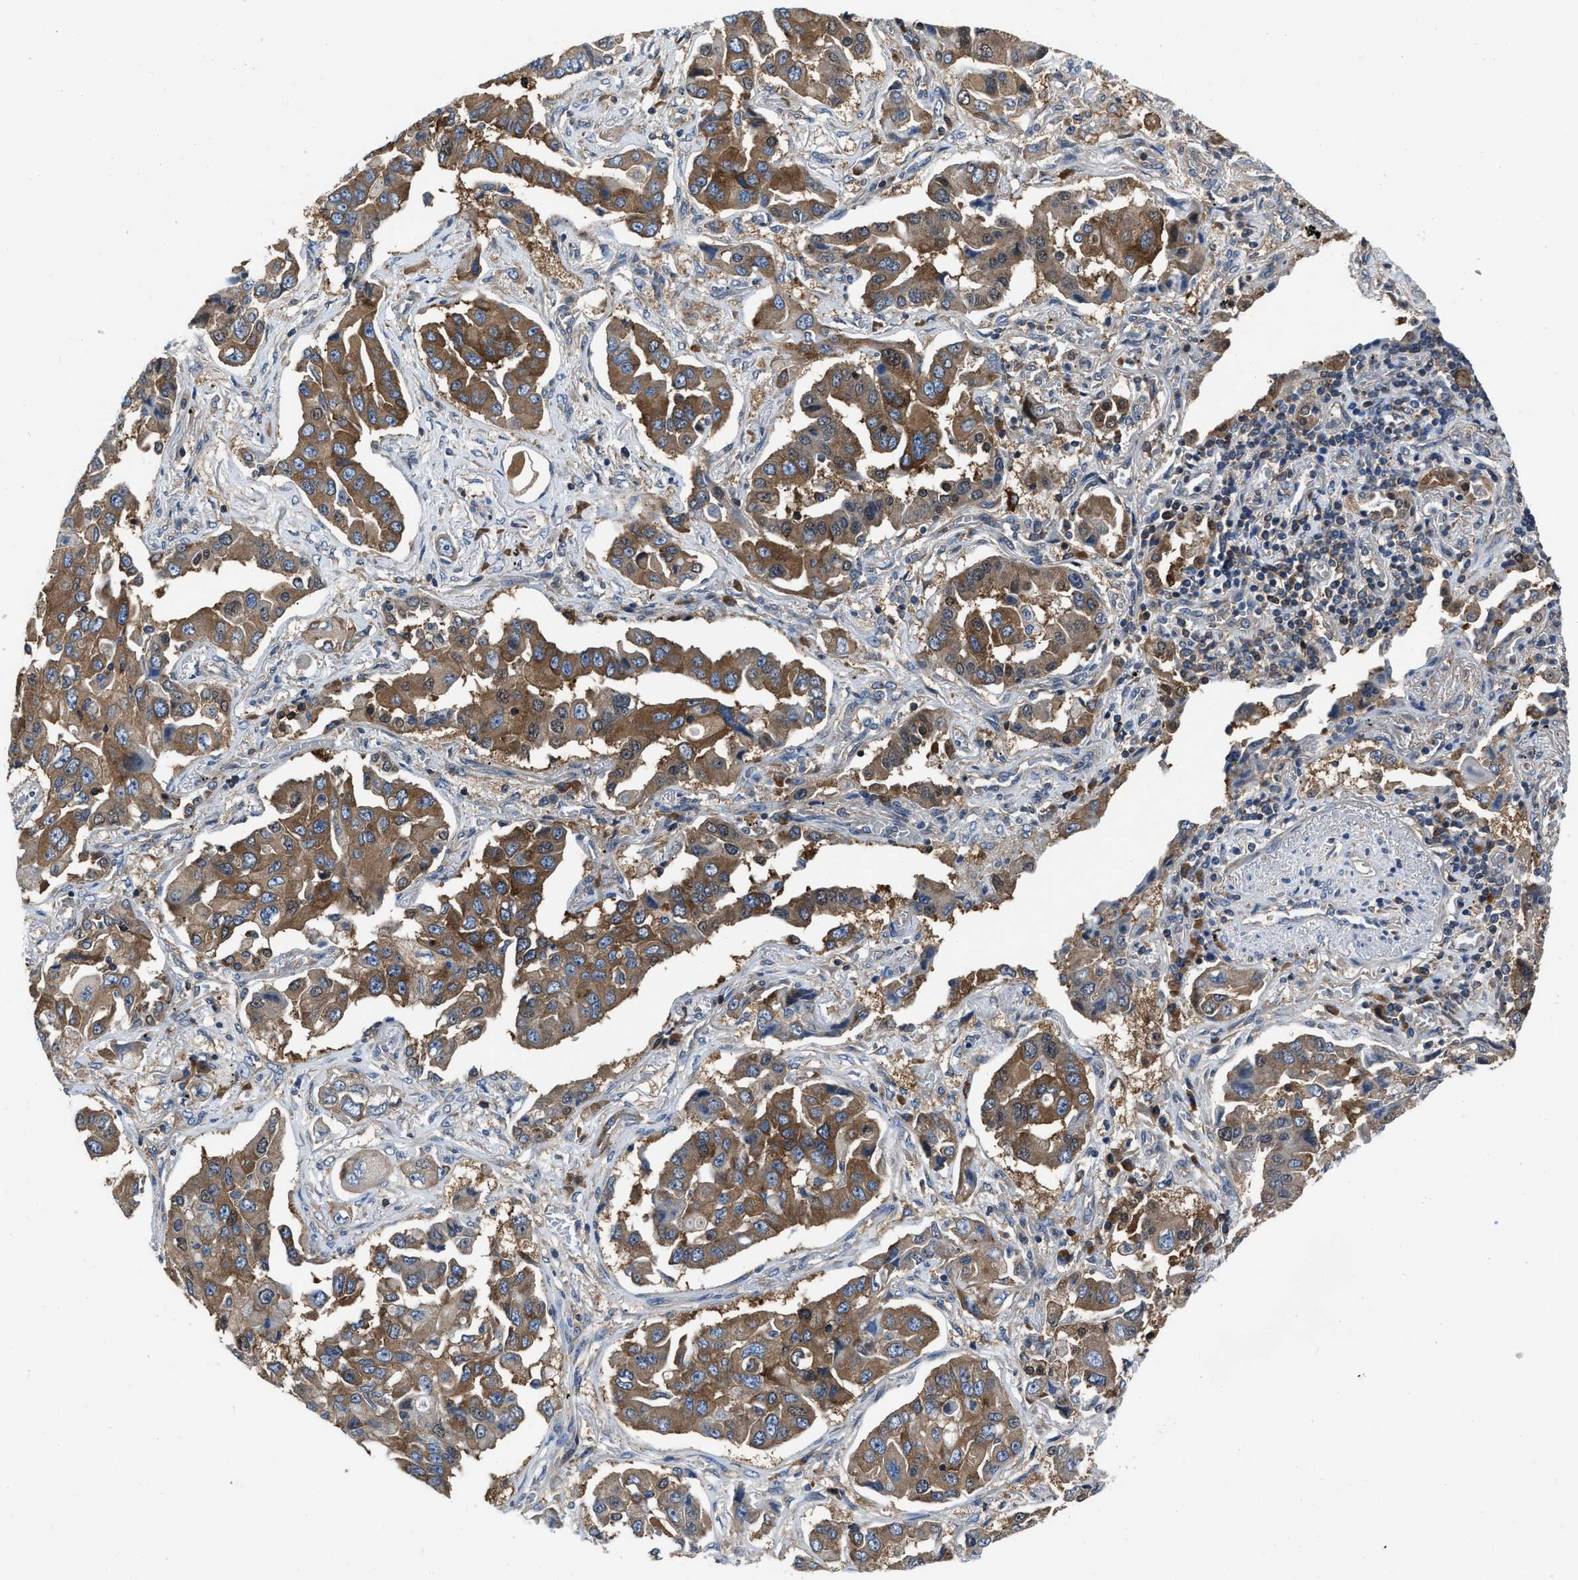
{"staining": {"intensity": "moderate", "quantity": ">75%", "location": "cytoplasmic/membranous"}, "tissue": "lung cancer", "cell_type": "Tumor cells", "image_type": "cancer", "snomed": [{"axis": "morphology", "description": "Adenocarcinoma, NOS"}, {"axis": "topography", "description": "Lung"}], "caption": "About >75% of tumor cells in human lung adenocarcinoma exhibit moderate cytoplasmic/membranous protein expression as visualized by brown immunohistochemical staining.", "gene": "YARS1", "patient": {"sex": "female", "age": 65}}